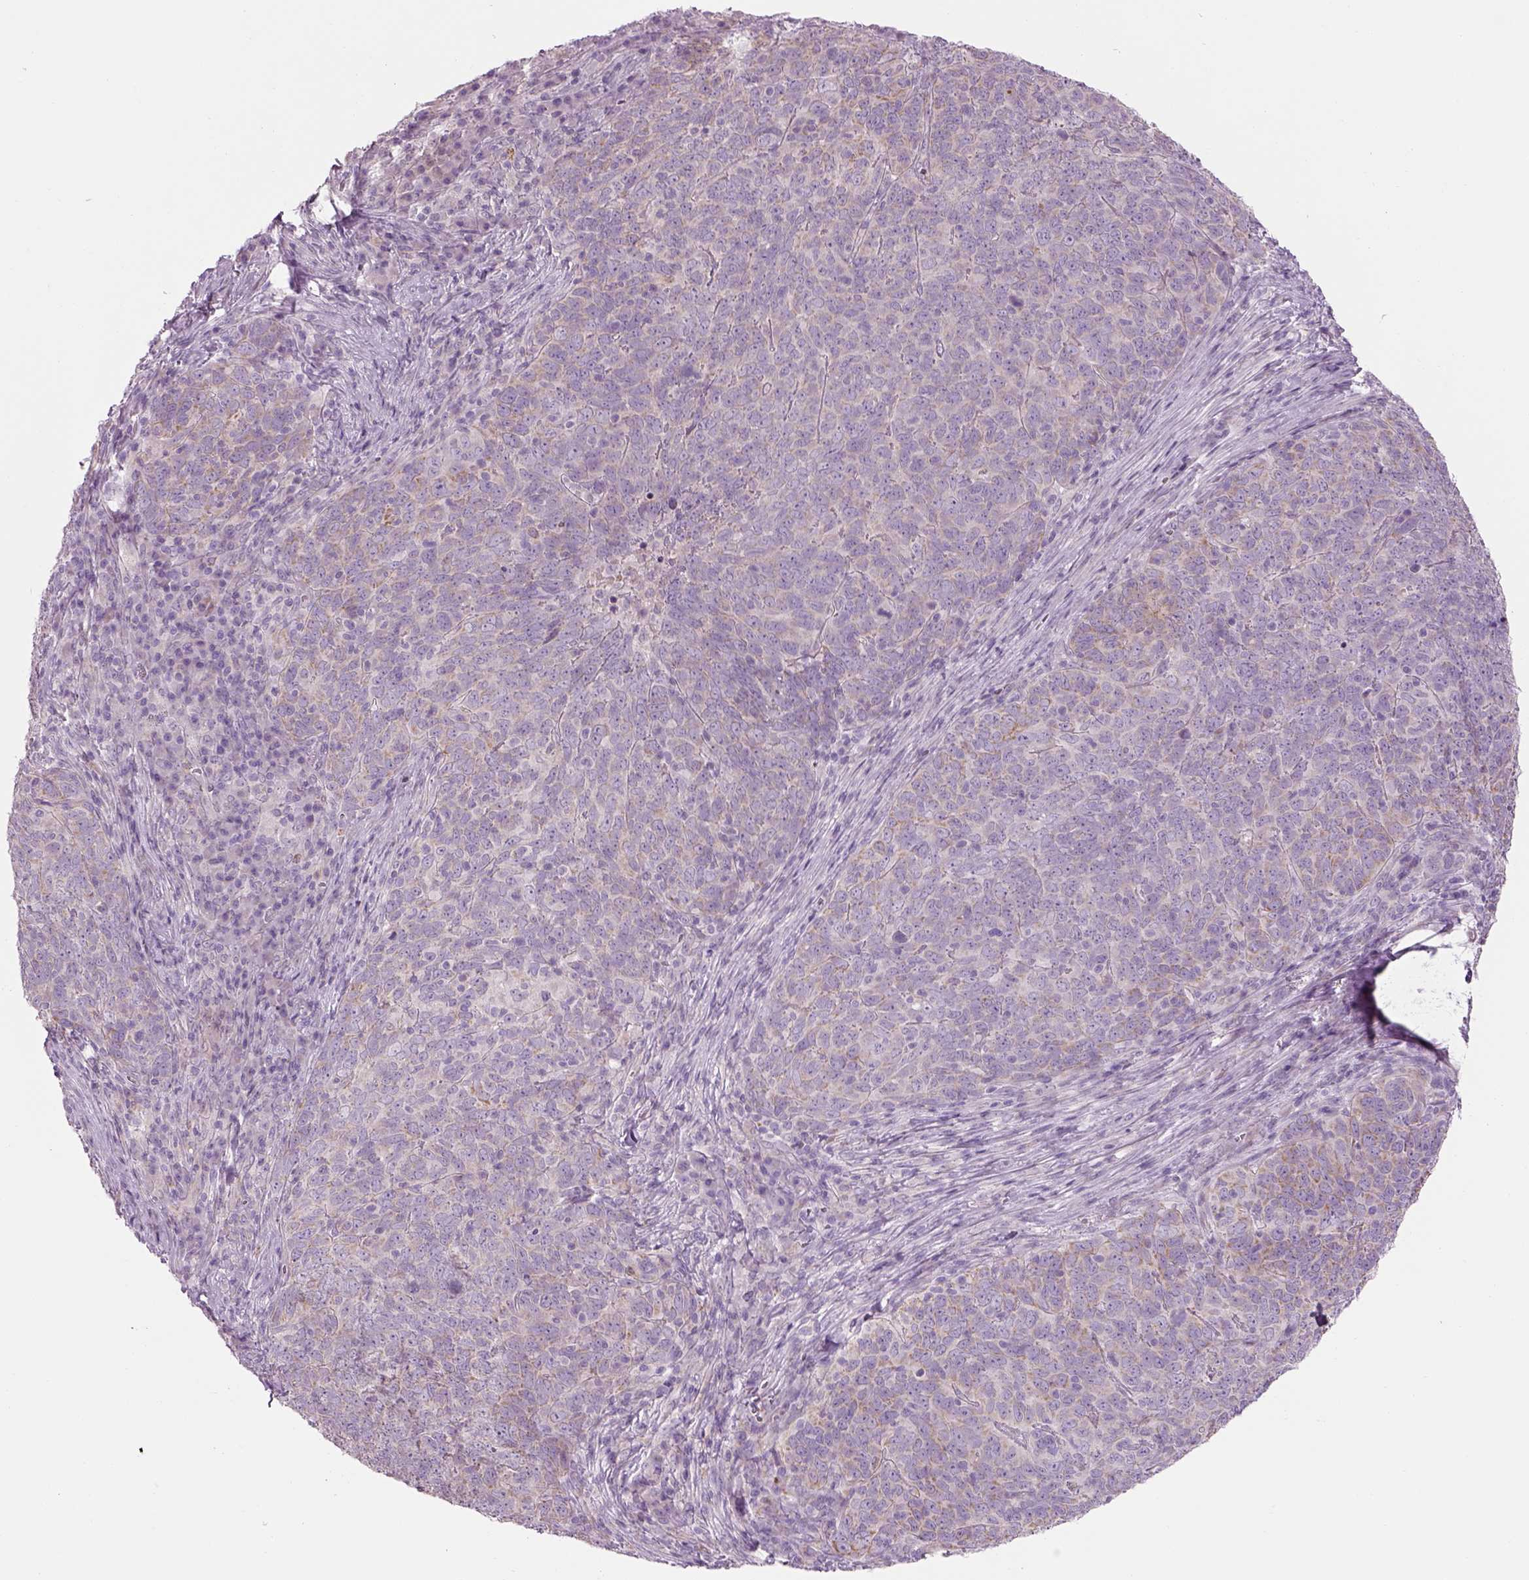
{"staining": {"intensity": "weak", "quantity": "<25%", "location": "cytoplasmic/membranous"}, "tissue": "skin cancer", "cell_type": "Tumor cells", "image_type": "cancer", "snomed": [{"axis": "morphology", "description": "Squamous cell carcinoma, NOS"}, {"axis": "topography", "description": "Skin"}, {"axis": "topography", "description": "Anal"}], "caption": "This is an immunohistochemistry (IHC) micrograph of skin squamous cell carcinoma. There is no staining in tumor cells.", "gene": "IFT52", "patient": {"sex": "female", "age": 51}}